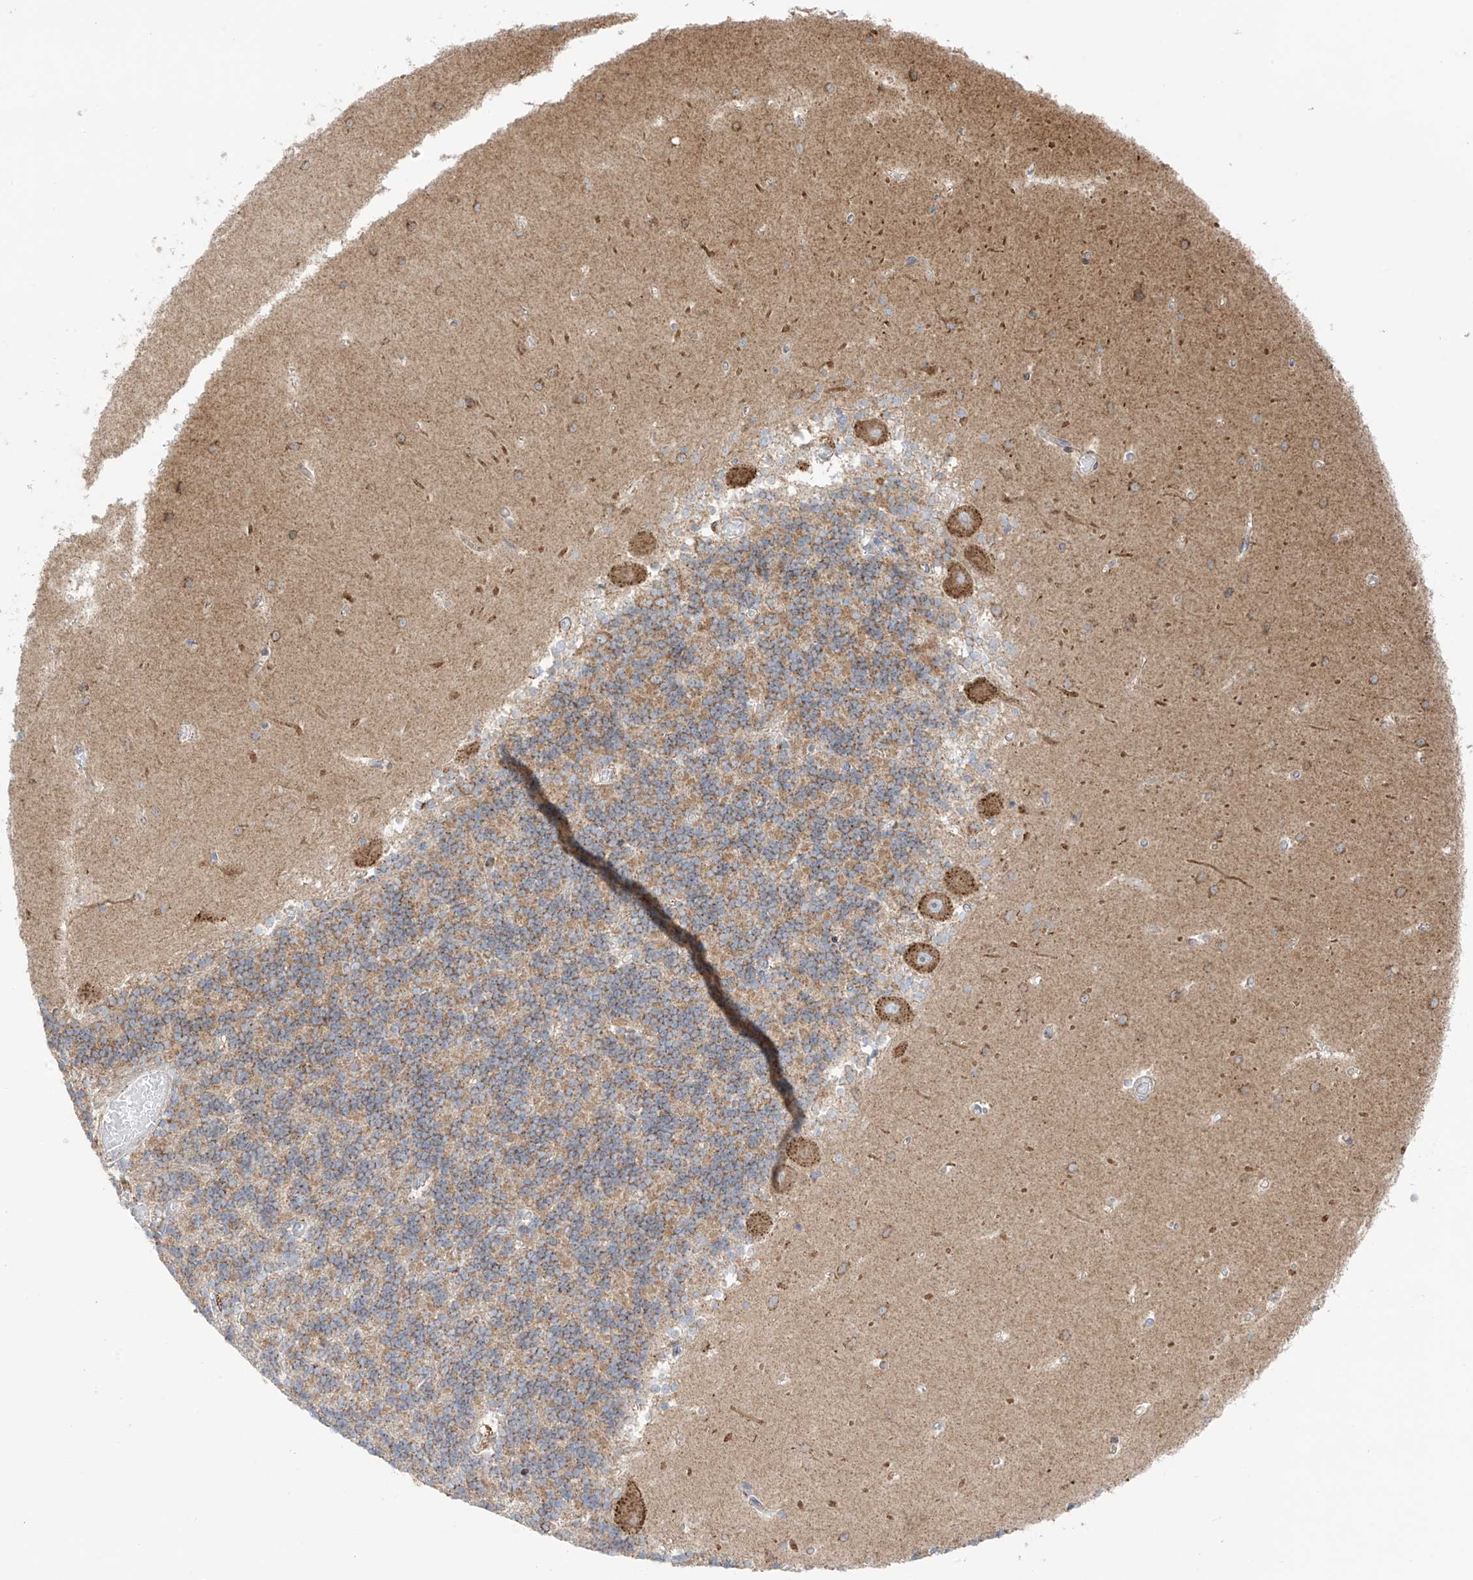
{"staining": {"intensity": "moderate", "quantity": "25%-75%", "location": "cytoplasmic/membranous"}, "tissue": "cerebellum", "cell_type": "Cells in granular layer", "image_type": "normal", "snomed": [{"axis": "morphology", "description": "Normal tissue, NOS"}, {"axis": "topography", "description": "Cerebellum"}], "caption": "Immunohistochemistry (IHC) histopathology image of unremarkable cerebellum stained for a protein (brown), which shows medium levels of moderate cytoplasmic/membranous expression in approximately 25%-75% of cells in granular layer.", "gene": "XKR3", "patient": {"sex": "male", "age": 37}}